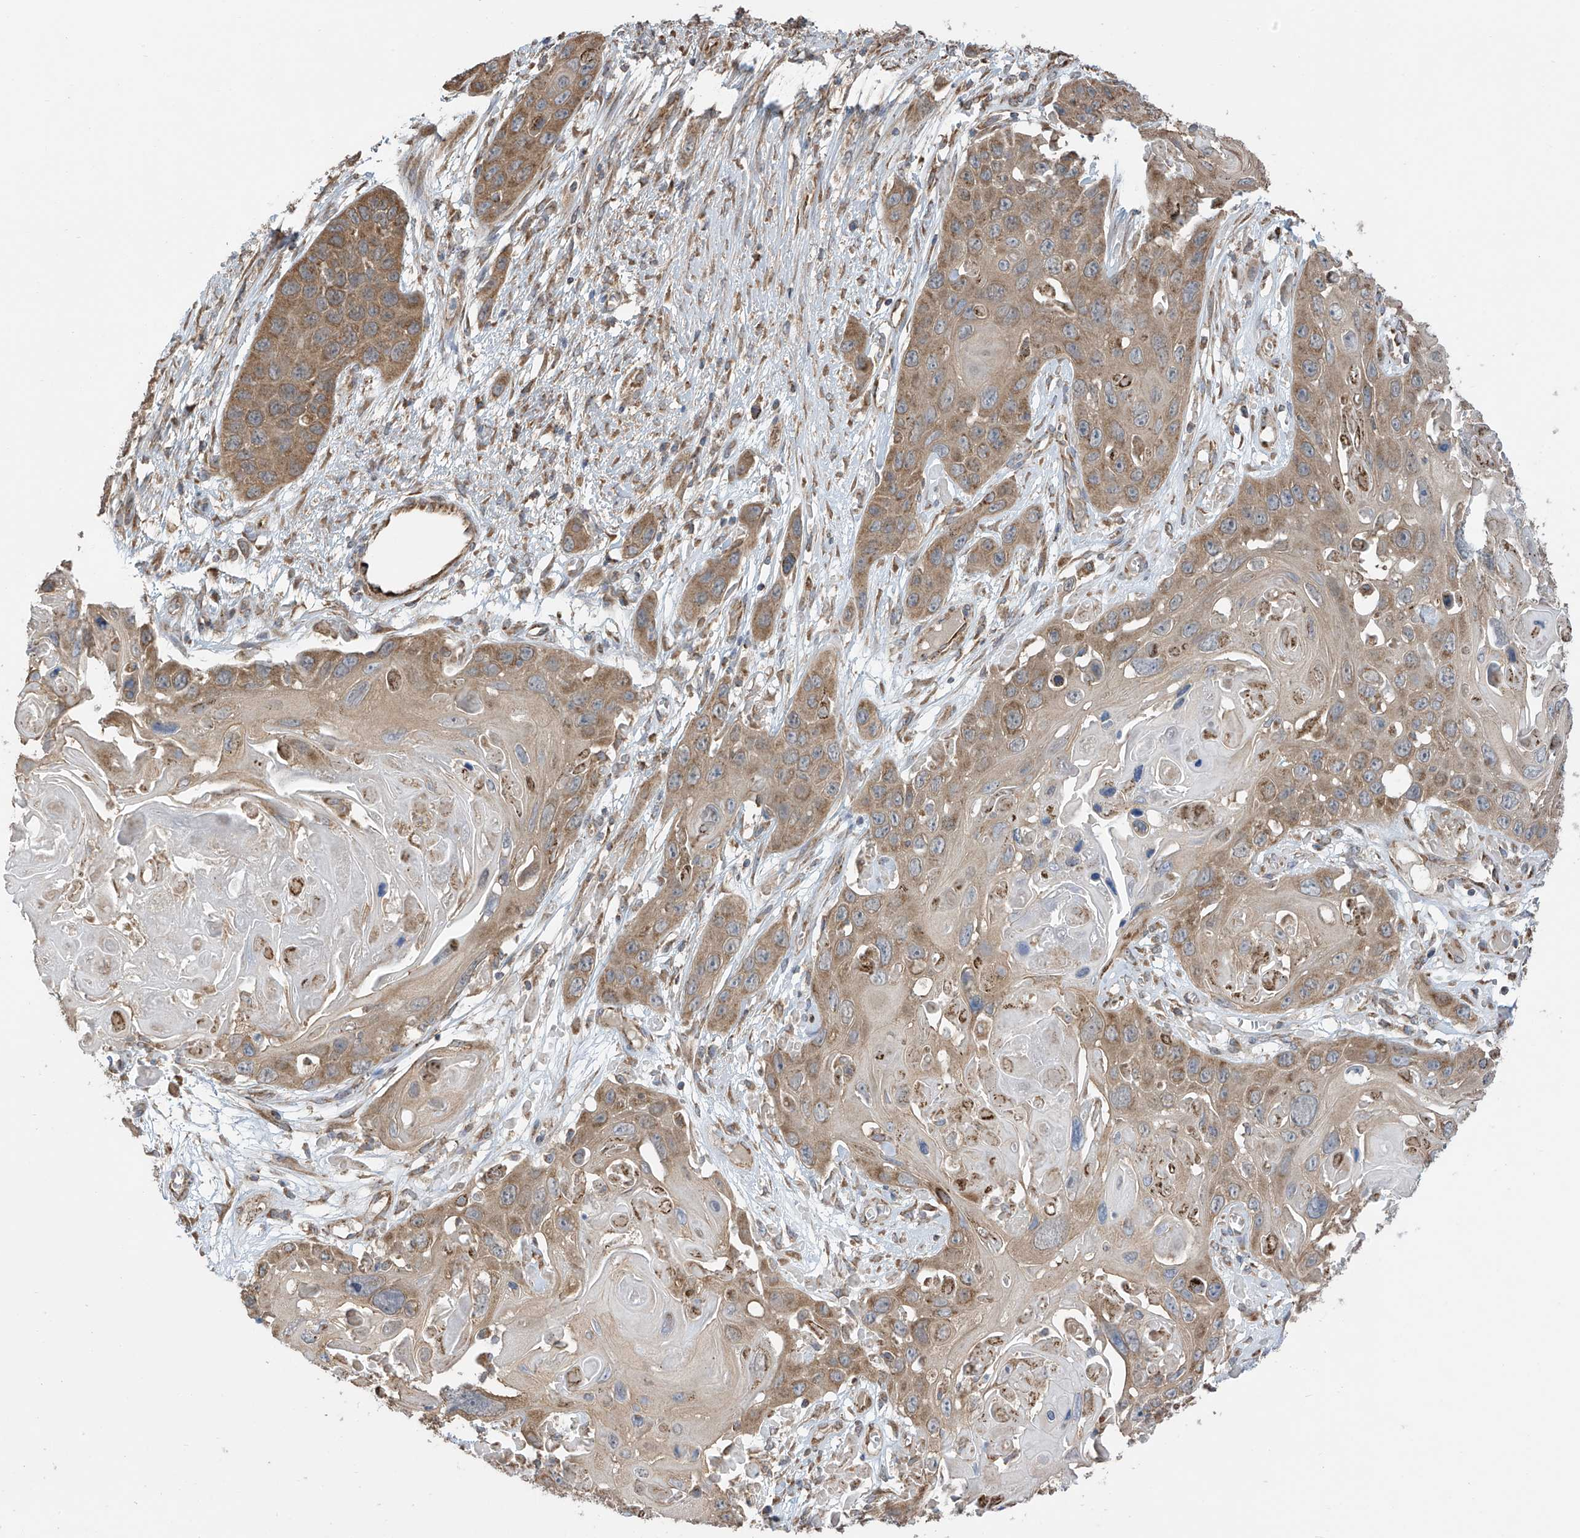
{"staining": {"intensity": "moderate", "quantity": ">75%", "location": "cytoplasmic/membranous"}, "tissue": "skin cancer", "cell_type": "Tumor cells", "image_type": "cancer", "snomed": [{"axis": "morphology", "description": "Squamous cell carcinoma, NOS"}, {"axis": "topography", "description": "Skin"}], "caption": "The immunohistochemical stain shows moderate cytoplasmic/membranous staining in tumor cells of squamous cell carcinoma (skin) tissue.", "gene": "PNPT1", "patient": {"sex": "male", "age": 55}}